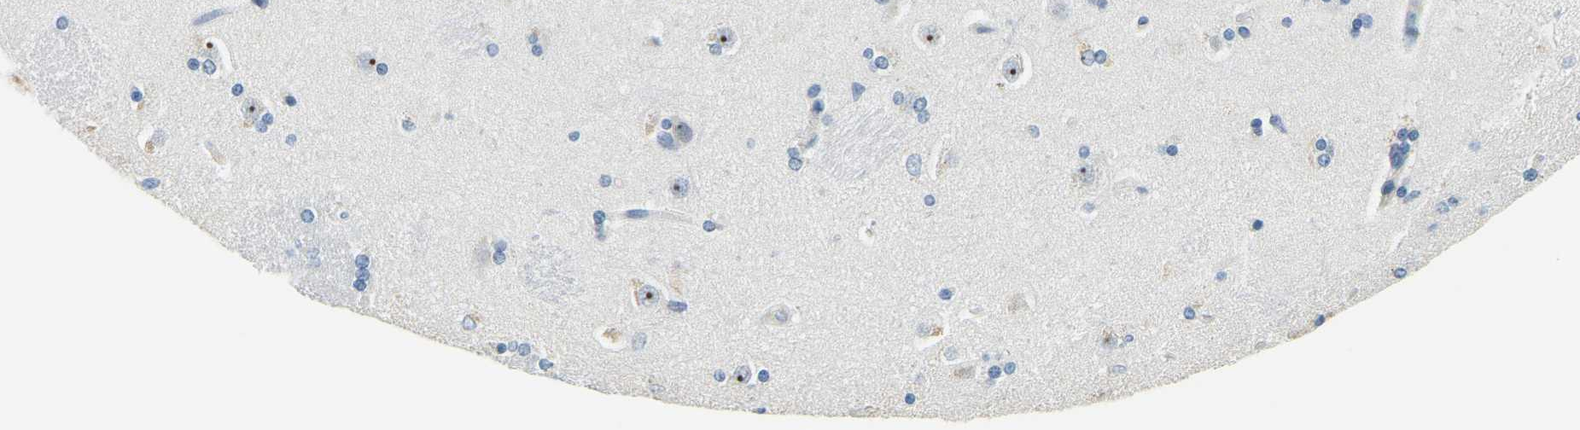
{"staining": {"intensity": "negative", "quantity": "none", "location": "none"}, "tissue": "caudate", "cell_type": "Glial cells", "image_type": "normal", "snomed": [{"axis": "morphology", "description": "Normal tissue, NOS"}, {"axis": "topography", "description": "Lateral ventricle wall"}], "caption": "Caudate stained for a protein using immunohistochemistry reveals no expression glial cells.", "gene": "RRP1", "patient": {"sex": "female", "age": 19}}